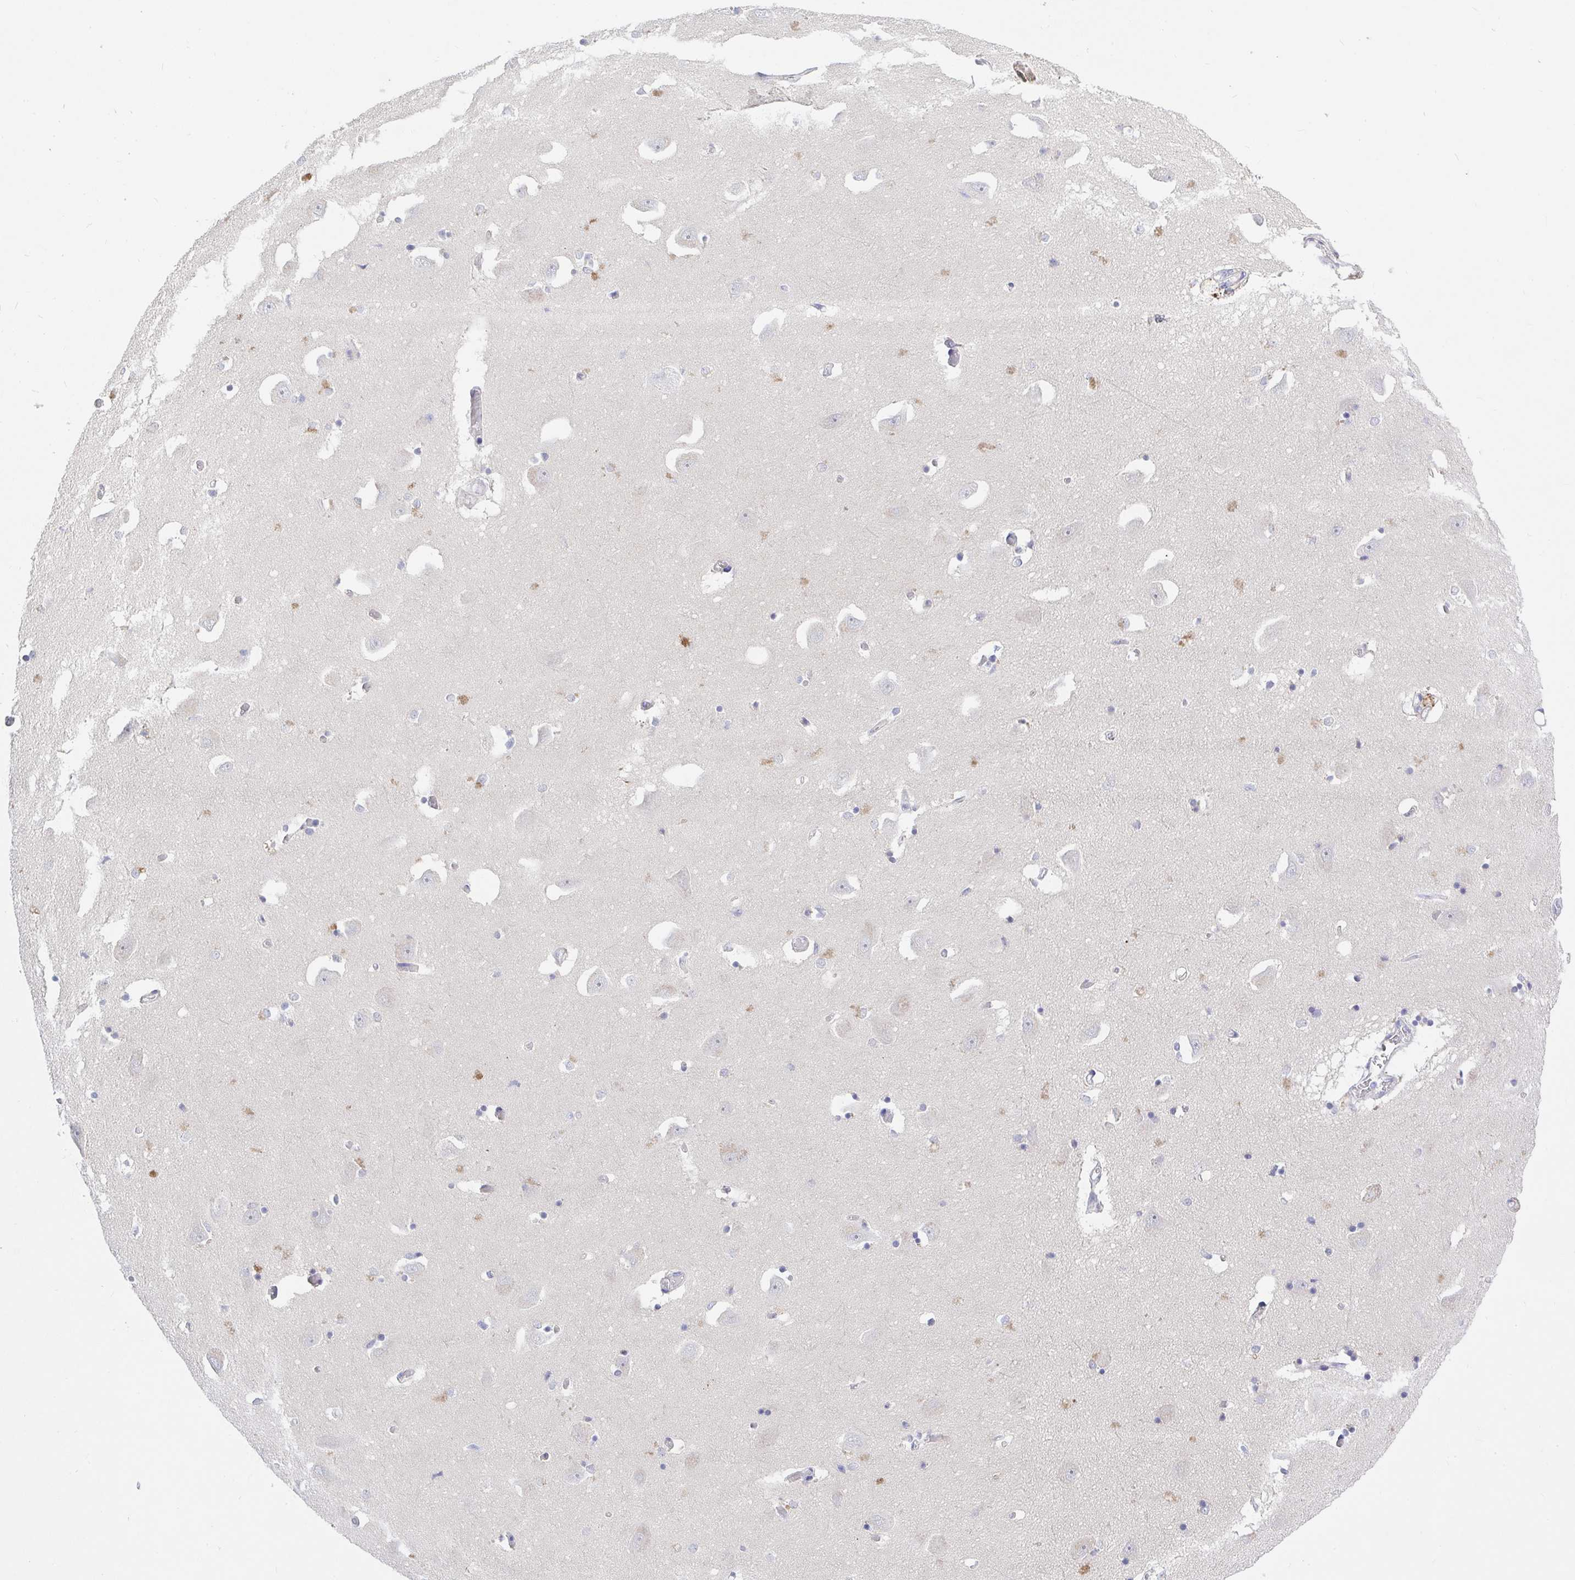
{"staining": {"intensity": "negative", "quantity": "none", "location": "none"}, "tissue": "caudate", "cell_type": "Glial cells", "image_type": "normal", "snomed": [{"axis": "morphology", "description": "Normal tissue, NOS"}, {"axis": "topography", "description": "Lateral ventricle wall"}, {"axis": "topography", "description": "Hippocampus"}], "caption": "Glial cells show no significant protein staining in unremarkable caudate. (DAB immunohistochemistry with hematoxylin counter stain).", "gene": "ZNF561", "patient": {"sex": "female", "age": 63}}